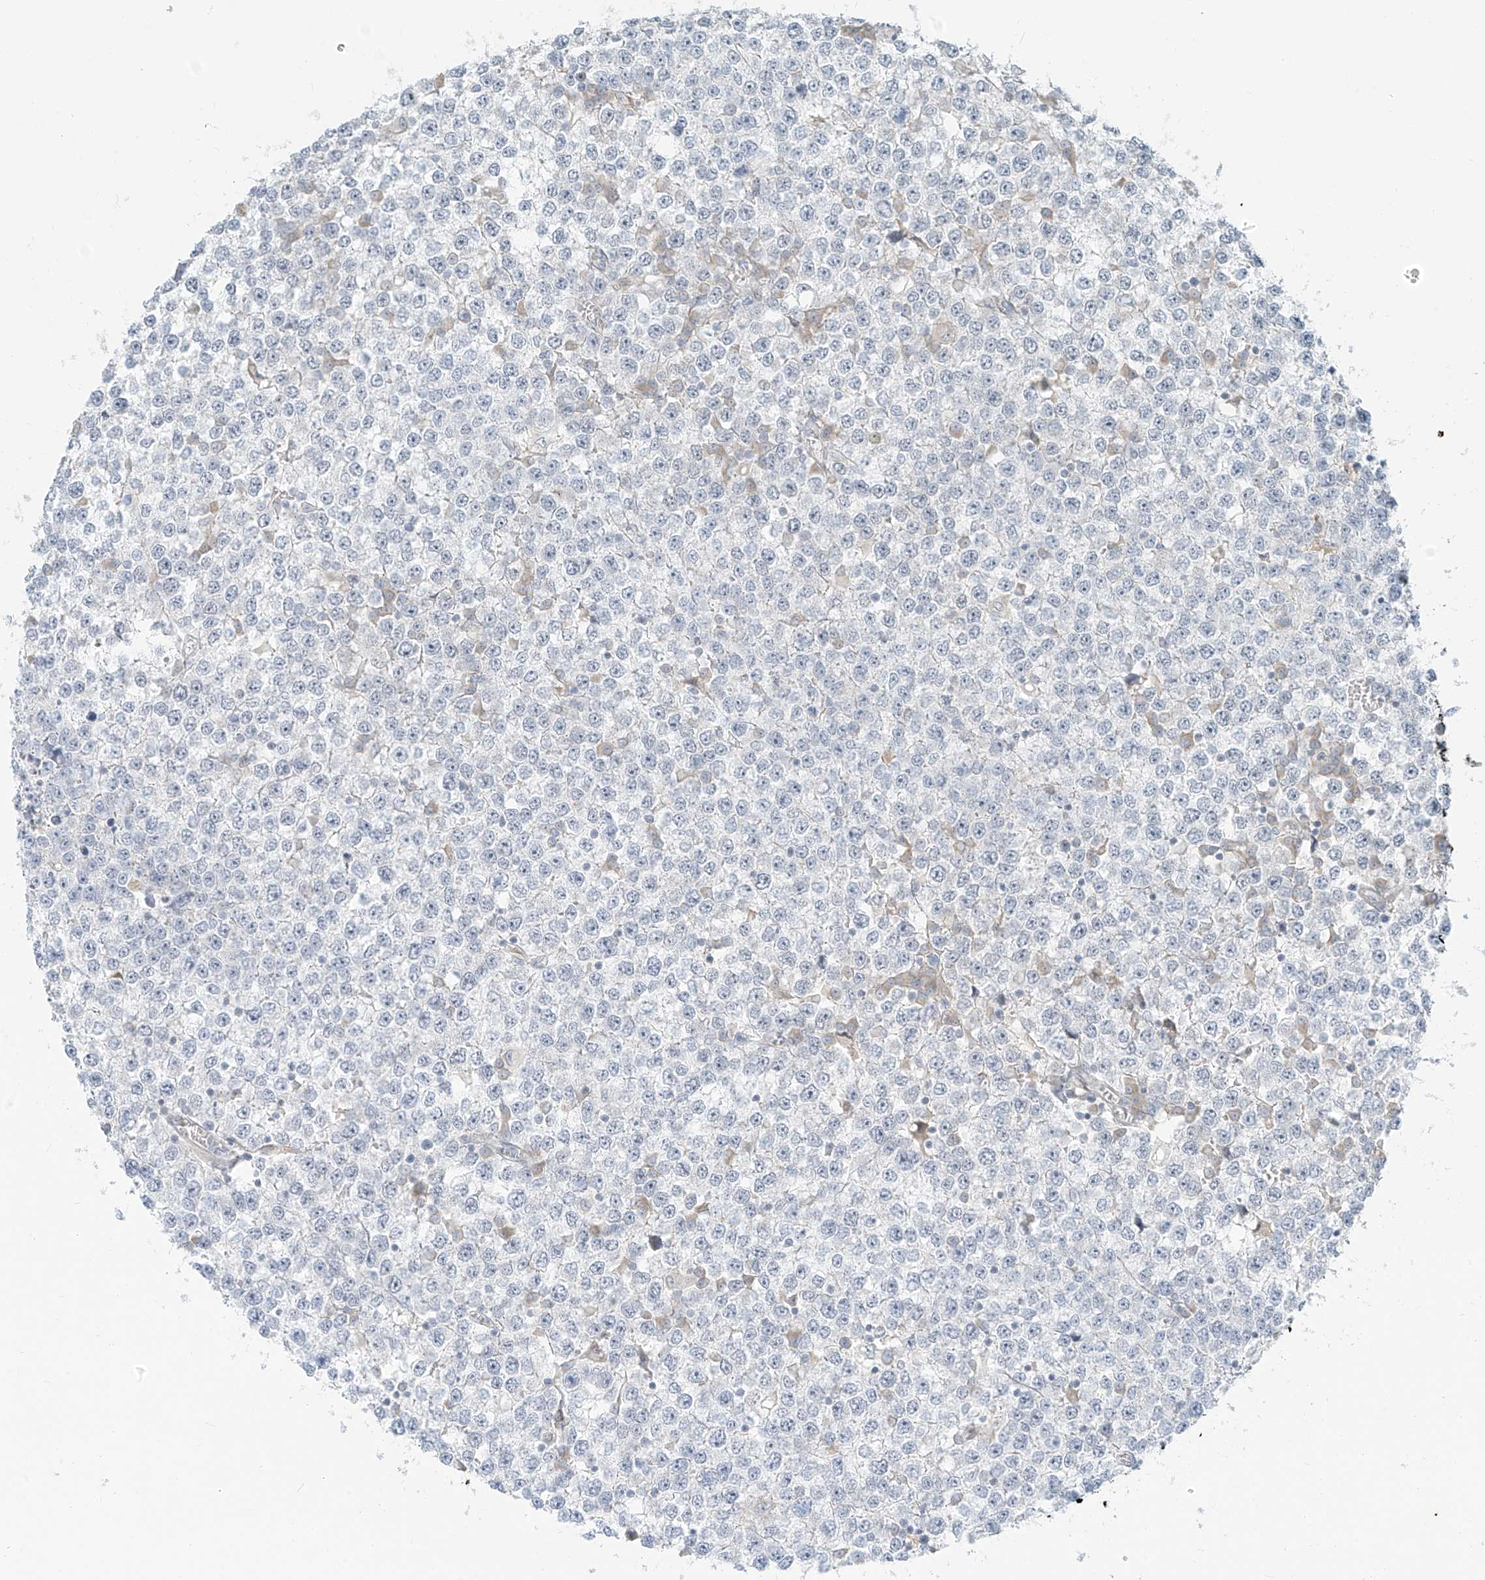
{"staining": {"intensity": "negative", "quantity": "none", "location": "none"}, "tissue": "testis cancer", "cell_type": "Tumor cells", "image_type": "cancer", "snomed": [{"axis": "morphology", "description": "Seminoma, NOS"}, {"axis": "topography", "description": "Testis"}], "caption": "This is a photomicrograph of immunohistochemistry staining of testis seminoma, which shows no staining in tumor cells. (Brightfield microscopy of DAB immunohistochemistry at high magnification).", "gene": "C2orf42", "patient": {"sex": "male", "age": 65}}